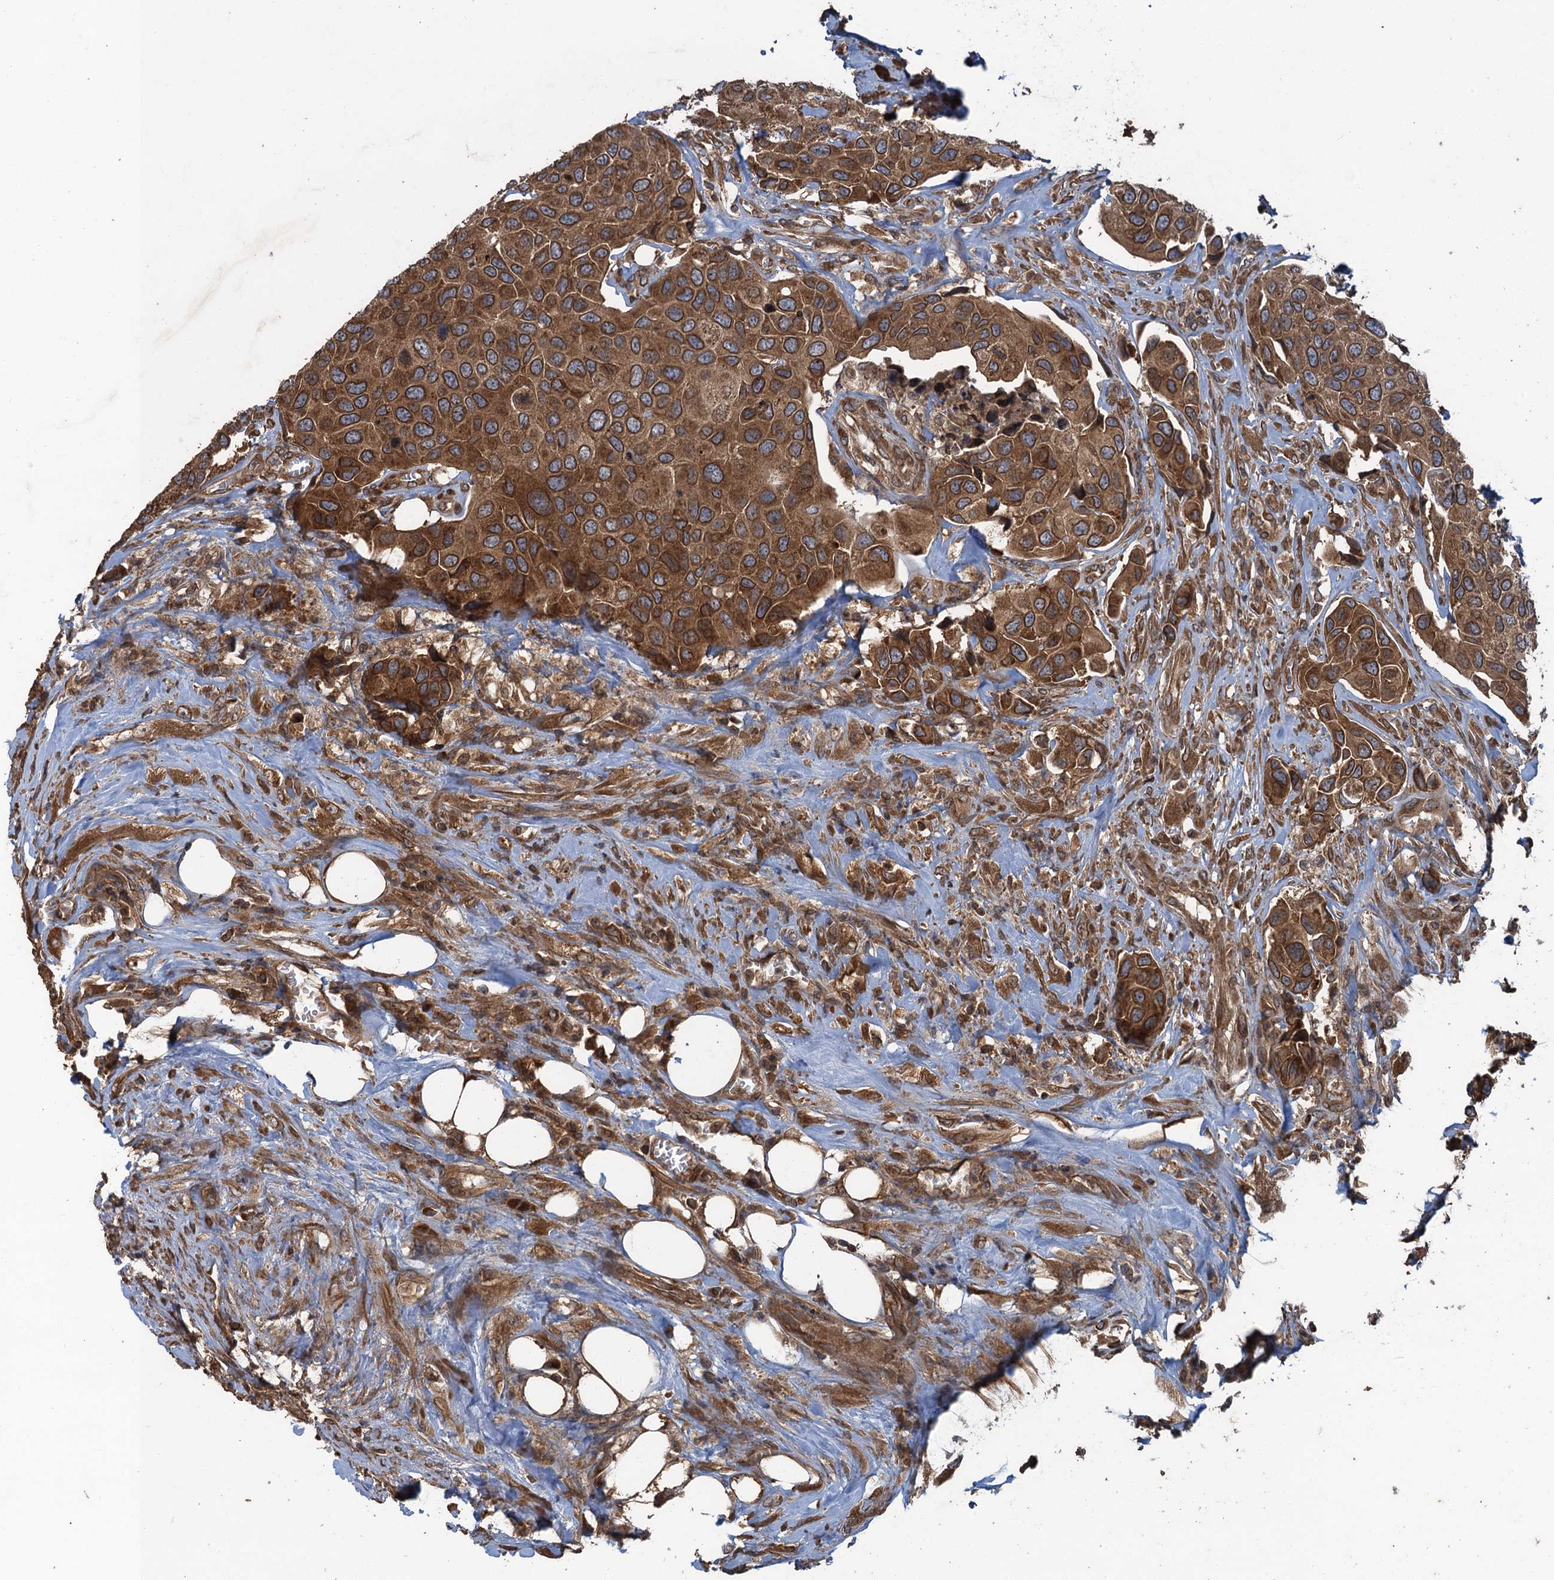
{"staining": {"intensity": "strong", "quantity": ">75%", "location": "cytoplasmic/membranous"}, "tissue": "urothelial cancer", "cell_type": "Tumor cells", "image_type": "cancer", "snomed": [{"axis": "morphology", "description": "Urothelial carcinoma, High grade"}, {"axis": "topography", "description": "Urinary bladder"}], "caption": "Immunohistochemical staining of high-grade urothelial carcinoma demonstrates high levels of strong cytoplasmic/membranous staining in about >75% of tumor cells.", "gene": "GLE1", "patient": {"sex": "male", "age": 74}}